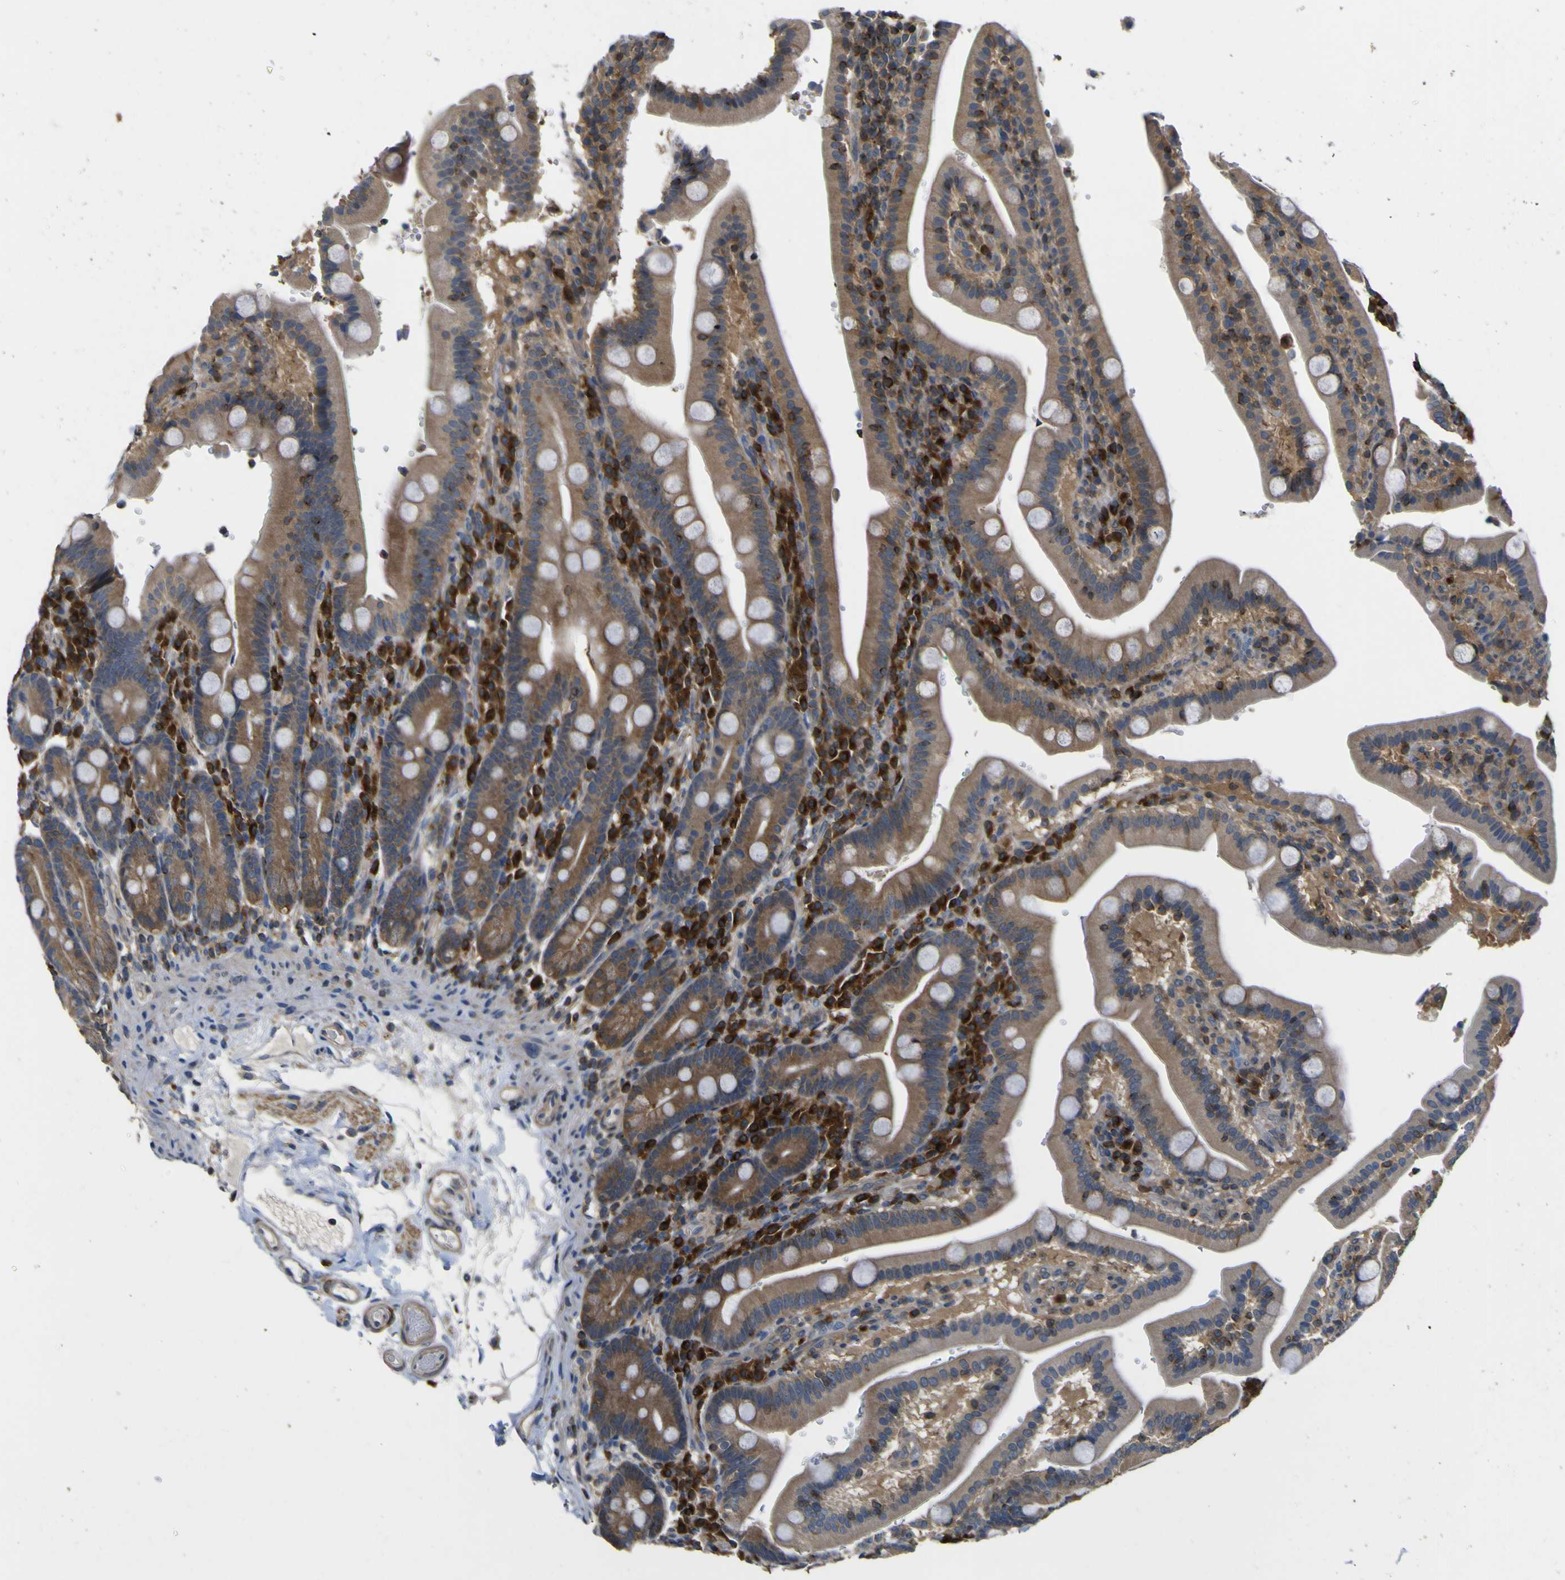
{"staining": {"intensity": "moderate", "quantity": ">75%", "location": "cytoplasmic/membranous"}, "tissue": "duodenum", "cell_type": "Glandular cells", "image_type": "normal", "snomed": [{"axis": "morphology", "description": "Normal tissue, NOS"}, {"axis": "topography", "description": "Small intestine, NOS"}], "caption": "An IHC histopathology image of benign tissue is shown. Protein staining in brown labels moderate cytoplasmic/membranous positivity in duodenum within glandular cells. The staining was performed using DAB to visualize the protein expression in brown, while the nuclei were stained in blue with hematoxylin (Magnification: 20x).", "gene": "EML2", "patient": {"sex": "female", "age": 71}}